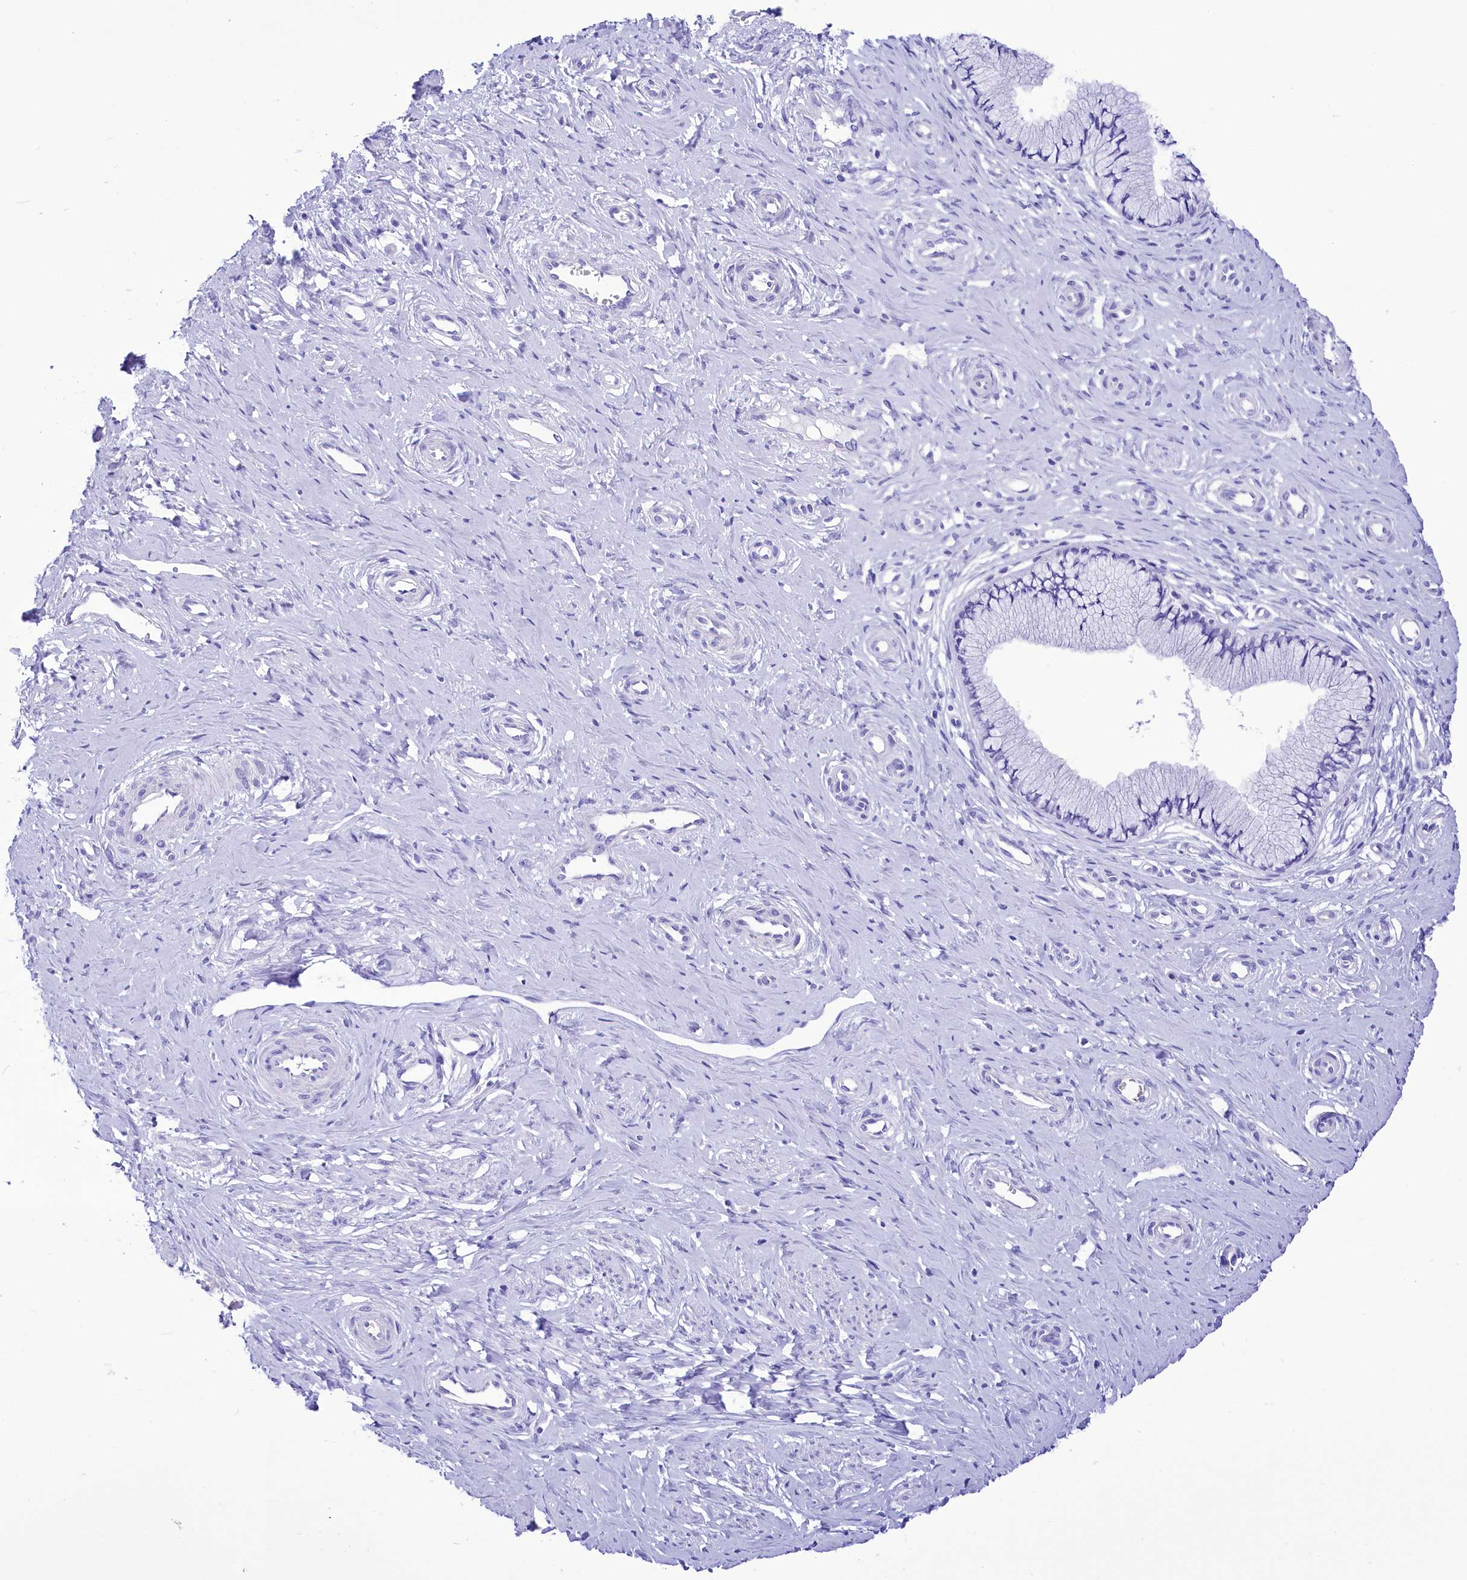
{"staining": {"intensity": "negative", "quantity": "none", "location": "none"}, "tissue": "cervix", "cell_type": "Glandular cells", "image_type": "normal", "snomed": [{"axis": "morphology", "description": "Normal tissue, NOS"}, {"axis": "topography", "description": "Cervix"}], "caption": "IHC photomicrograph of normal cervix: cervix stained with DAB (3,3'-diaminobenzidine) shows no significant protein staining in glandular cells.", "gene": "TTC36", "patient": {"sex": "female", "age": 36}}